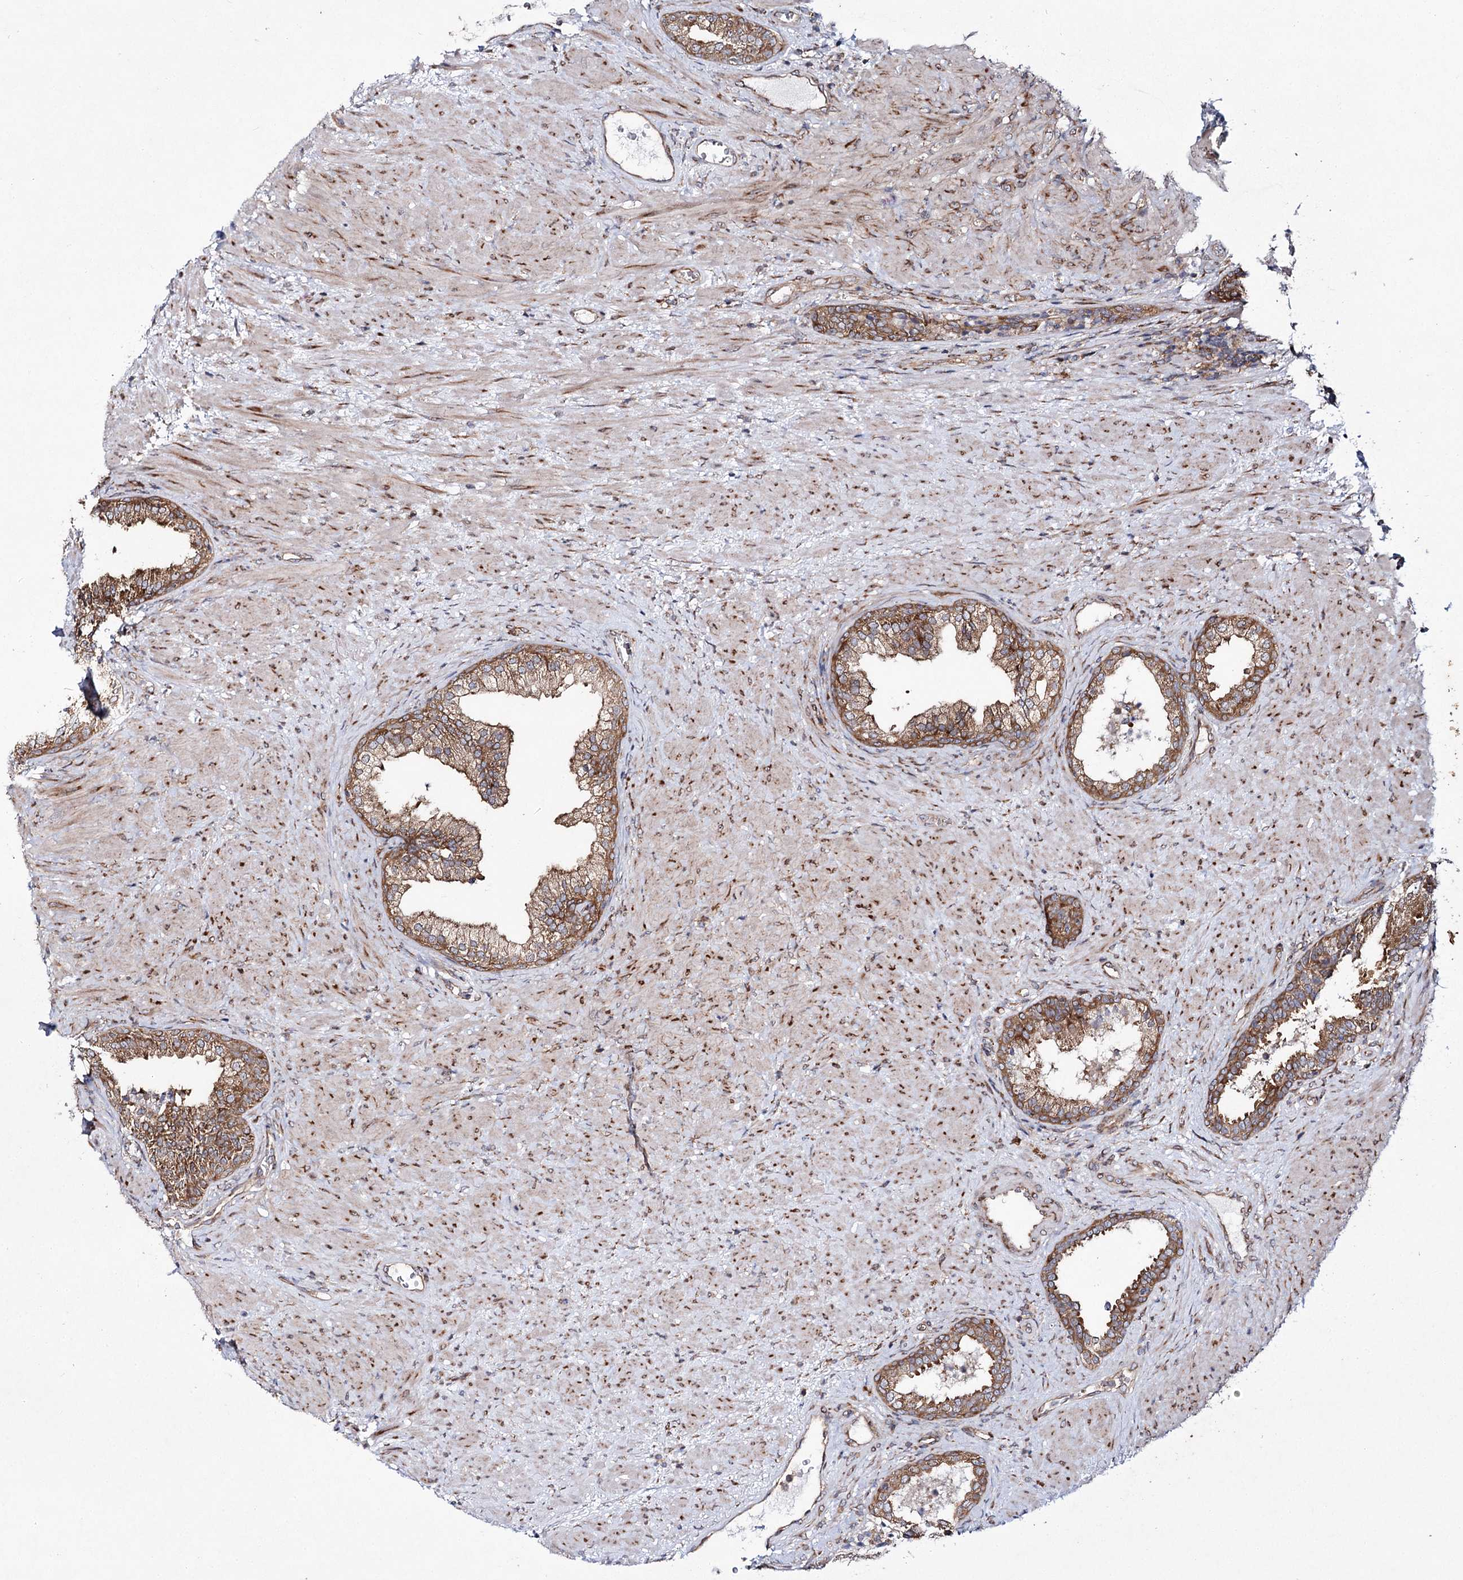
{"staining": {"intensity": "moderate", "quantity": ">75%", "location": "cytoplasmic/membranous"}, "tissue": "prostate", "cell_type": "Glandular cells", "image_type": "normal", "snomed": [{"axis": "morphology", "description": "Normal tissue, NOS"}, {"axis": "topography", "description": "Prostate"}], "caption": "The image exhibits a brown stain indicating the presence of a protein in the cytoplasmic/membranous of glandular cells in prostate. Using DAB (3,3'-diaminobenzidine) (brown) and hematoxylin (blue) stains, captured at high magnification using brightfield microscopy.", "gene": "VWA2", "patient": {"sex": "male", "age": 76}}